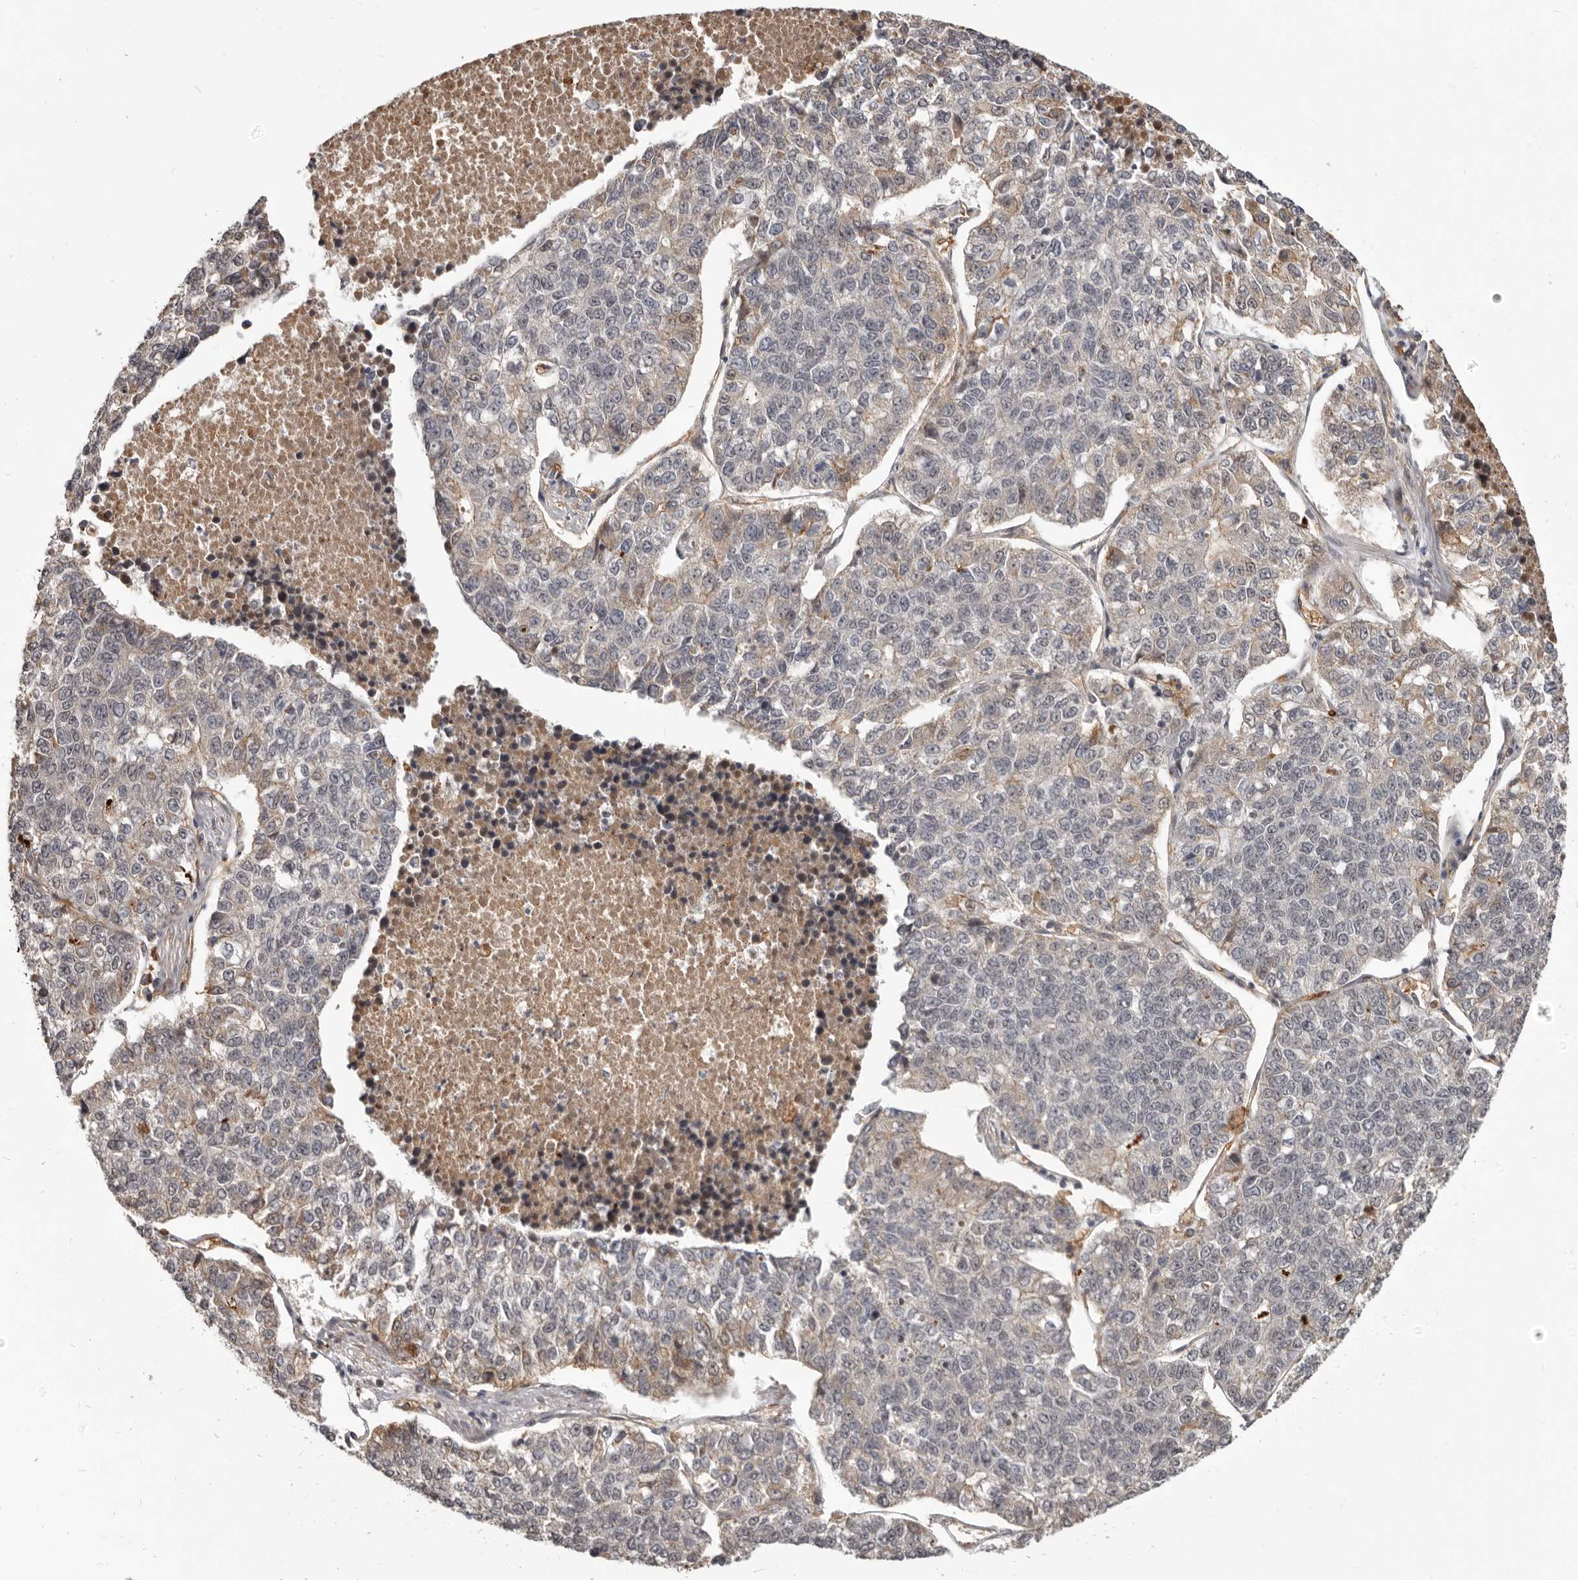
{"staining": {"intensity": "weak", "quantity": "<25%", "location": "cytoplasmic/membranous"}, "tissue": "lung cancer", "cell_type": "Tumor cells", "image_type": "cancer", "snomed": [{"axis": "morphology", "description": "Adenocarcinoma, NOS"}, {"axis": "topography", "description": "Lung"}], "caption": "The histopathology image exhibits no staining of tumor cells in lung cancer.", "gene": "NCOA3", "patient": {"sex": "male", "age": 49}}